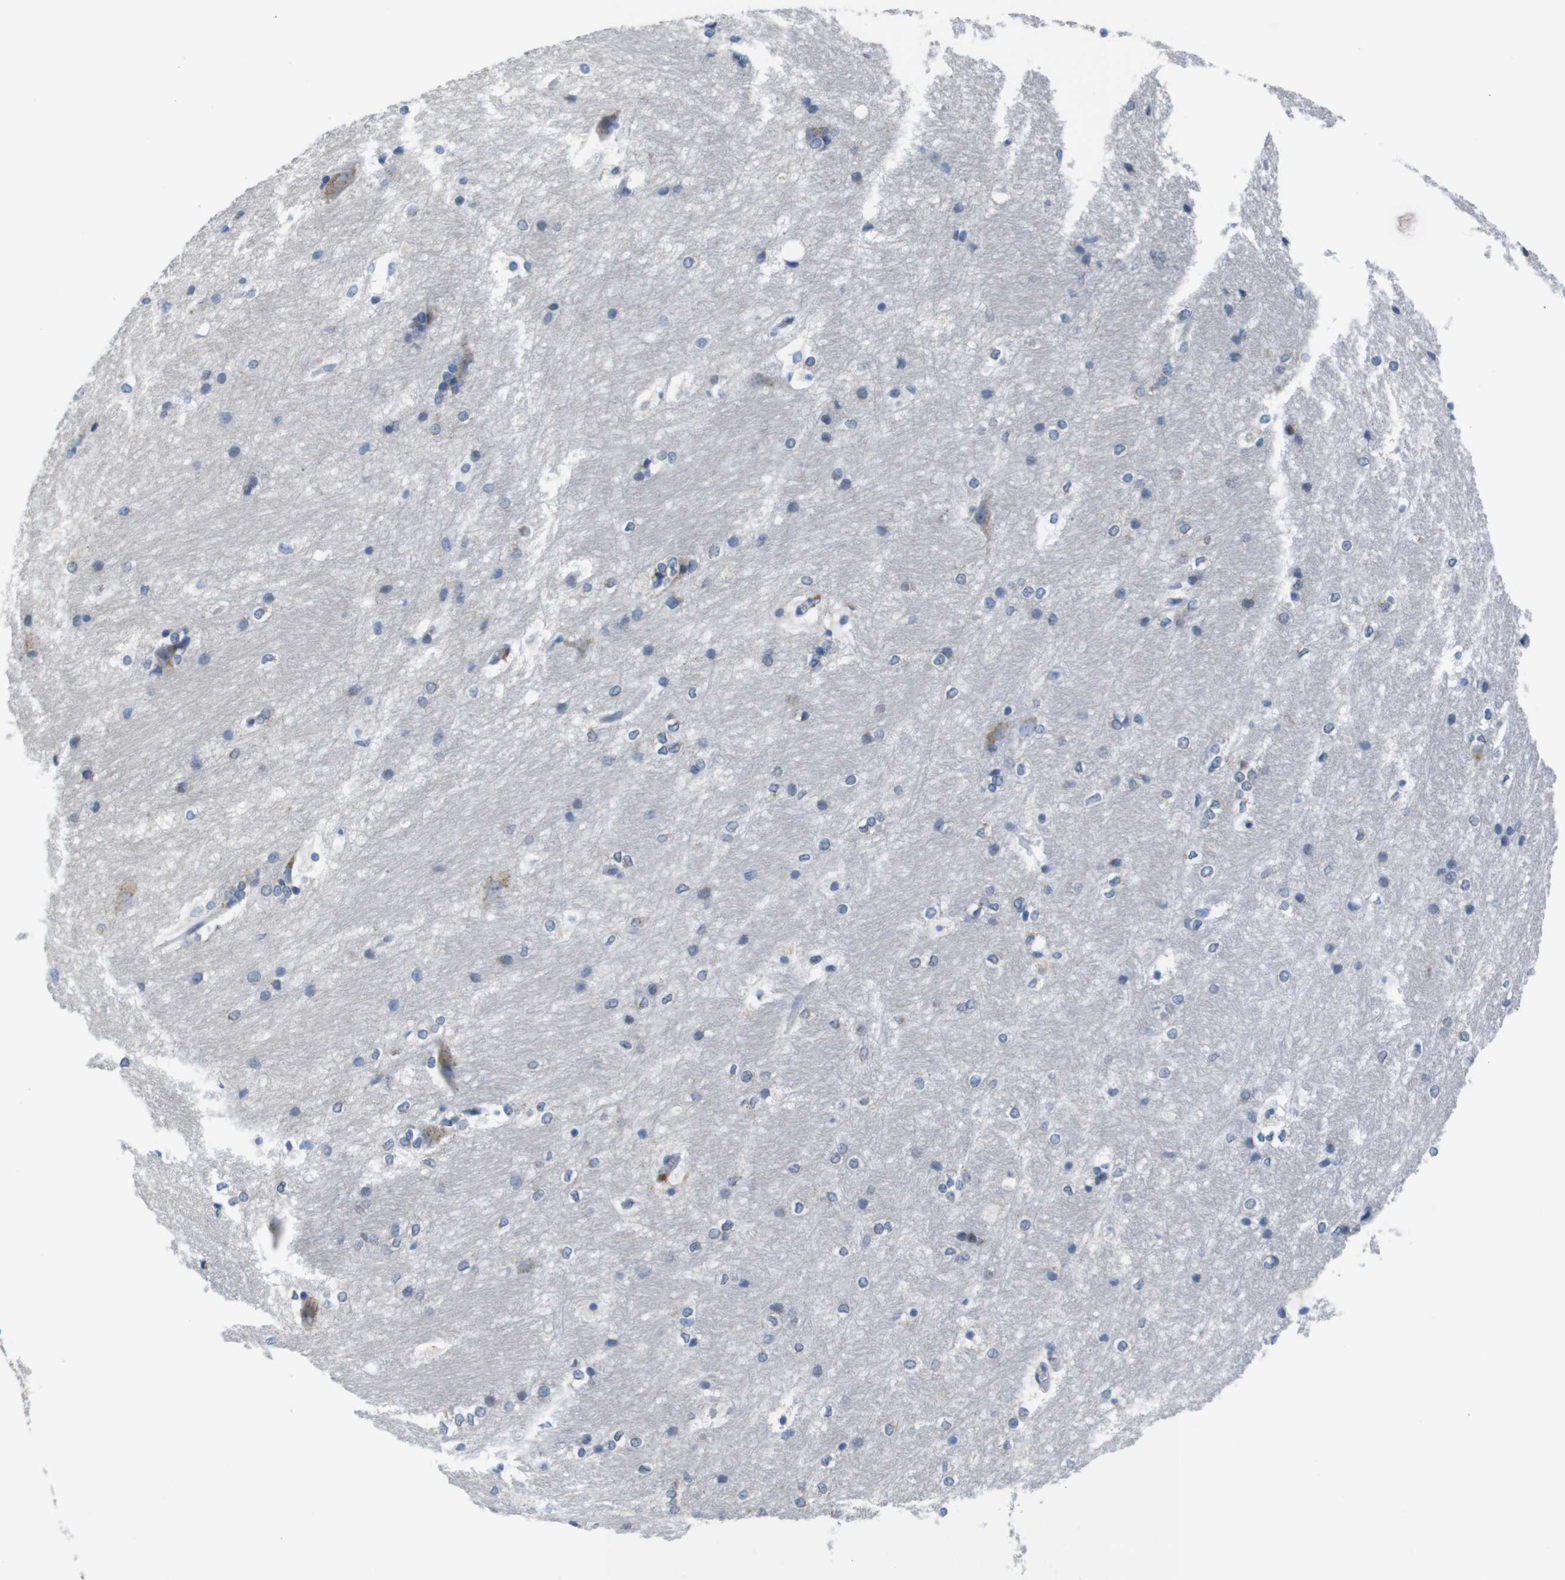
{"staining": {"intensity": "weak", "quantity": "<25%", "location": "cytoplasmic/membranous"}, "tissue": "hippocampus", "cell_type": "Glial cells", "image_type": "normal", "snomed": [{"axis": "morphology", "description": "Normal tissue, NOS"}, {"axis": "topography", "description": "Hippocampus"}], "caption": "An immunohistochemistry (IHC) micrograph of benign hippocampus is shown. There is no staining in glial cells of hippocampus. The staining was performed using DAB to visualize the protein expression in brown, while the nuclei were stained in blue with hematoxylin (Magnification: 20x).", "gene": "GOLGA2", "patient": {"sex": "female", "age": 19}}